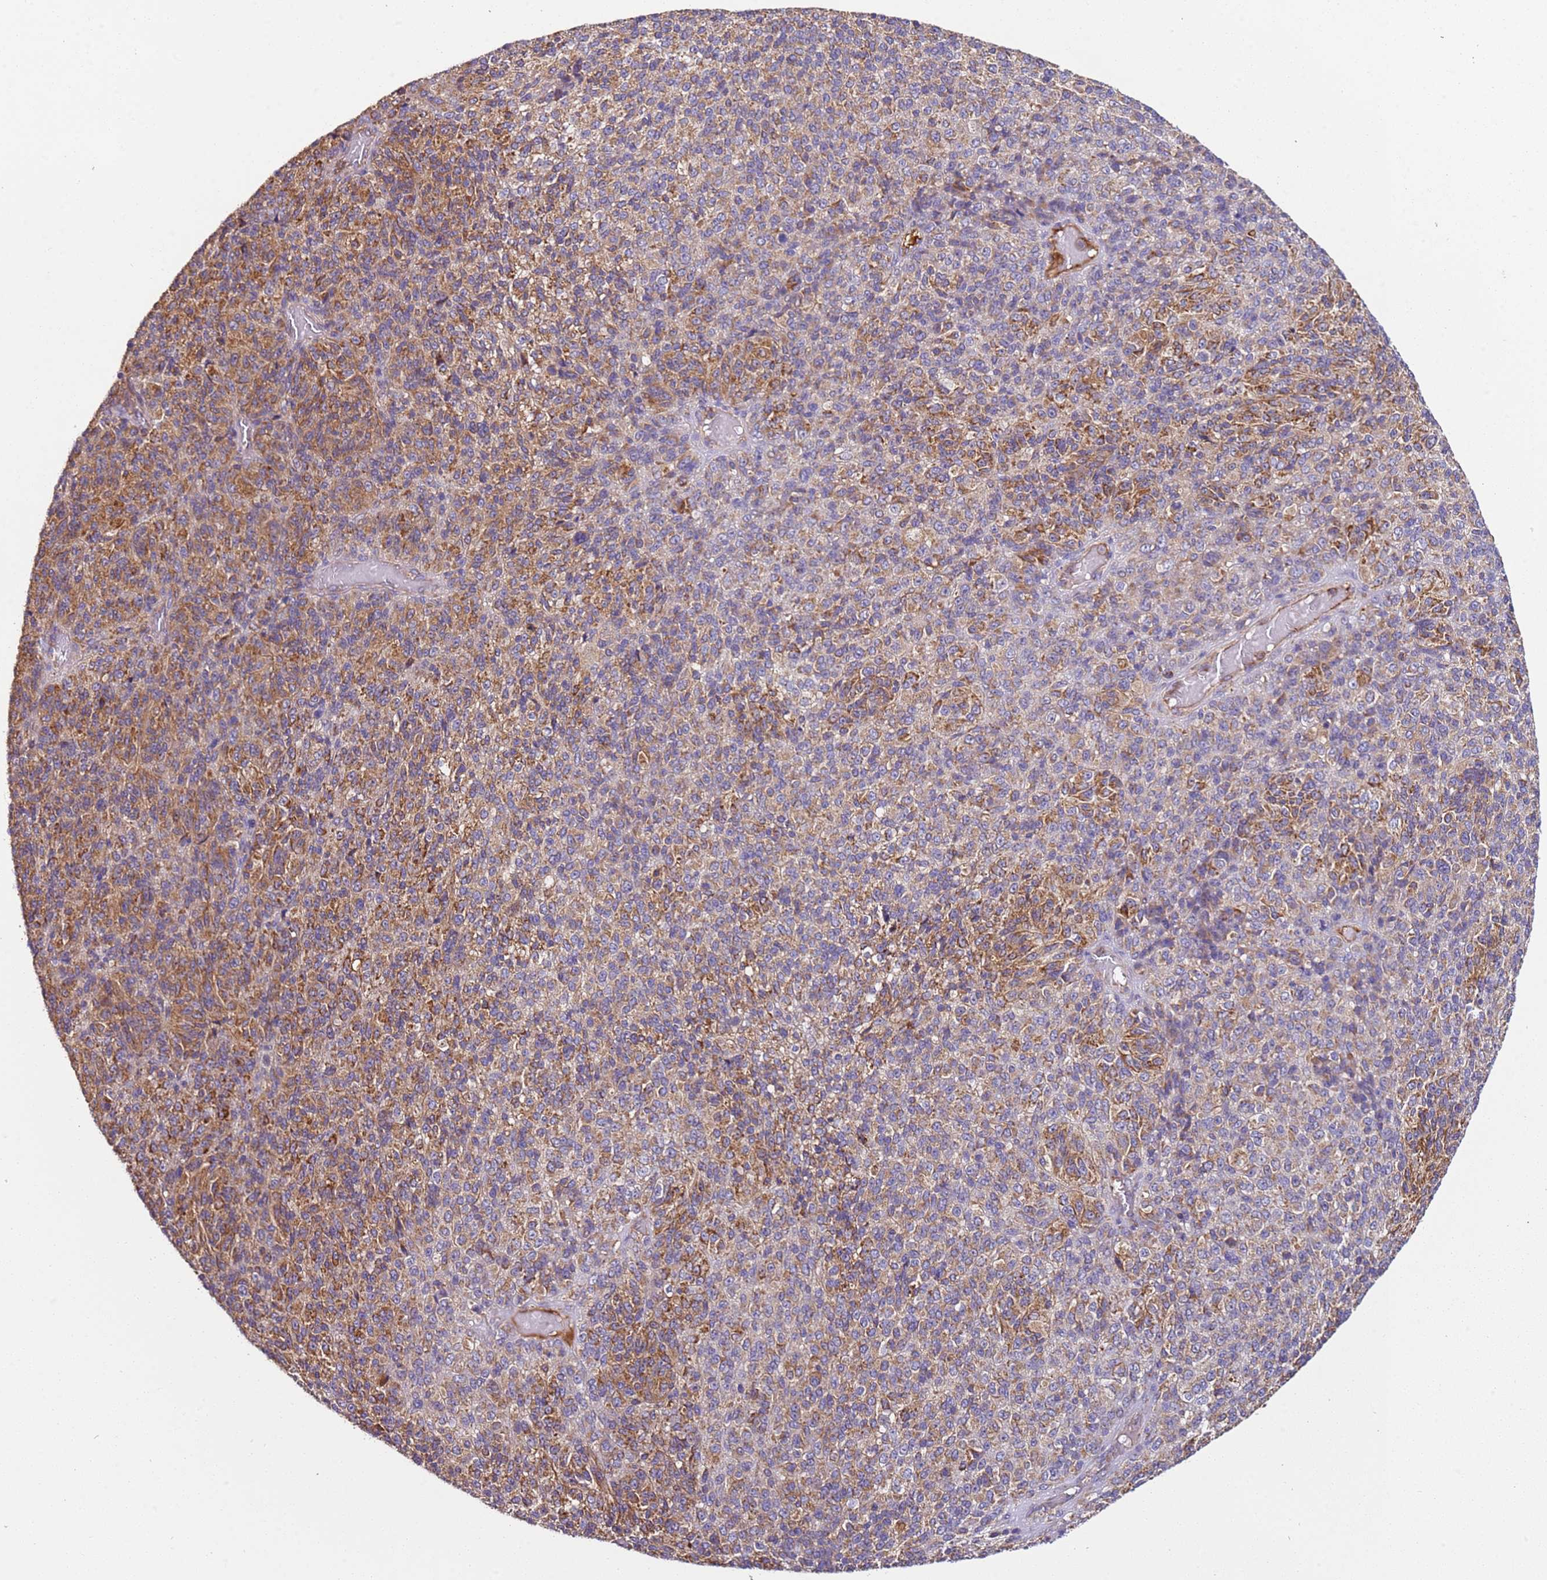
{"staining": {"intensity": "moderate", "quantity": "25%-75%", "location": "cytoplasmic/membranous"}, "tissue": "melanoma", "cell_type": "Tumor cells", "image_type": "cancer", "snomed": [{"axis": "morphology", "description": "Malignant melanoma, Metastatic site"}, {"axis": "topography", "description": "Brain"}], "caption": "Malignant melanoma (metastatic site) tissue demonstrates moderate cytoplasmic/membranous staining in about 25%-75% of tumor cells, visualized by immunohistochemistry.", "gene": "RMND5A", "patient": {"sex": "female", "age": 56}}